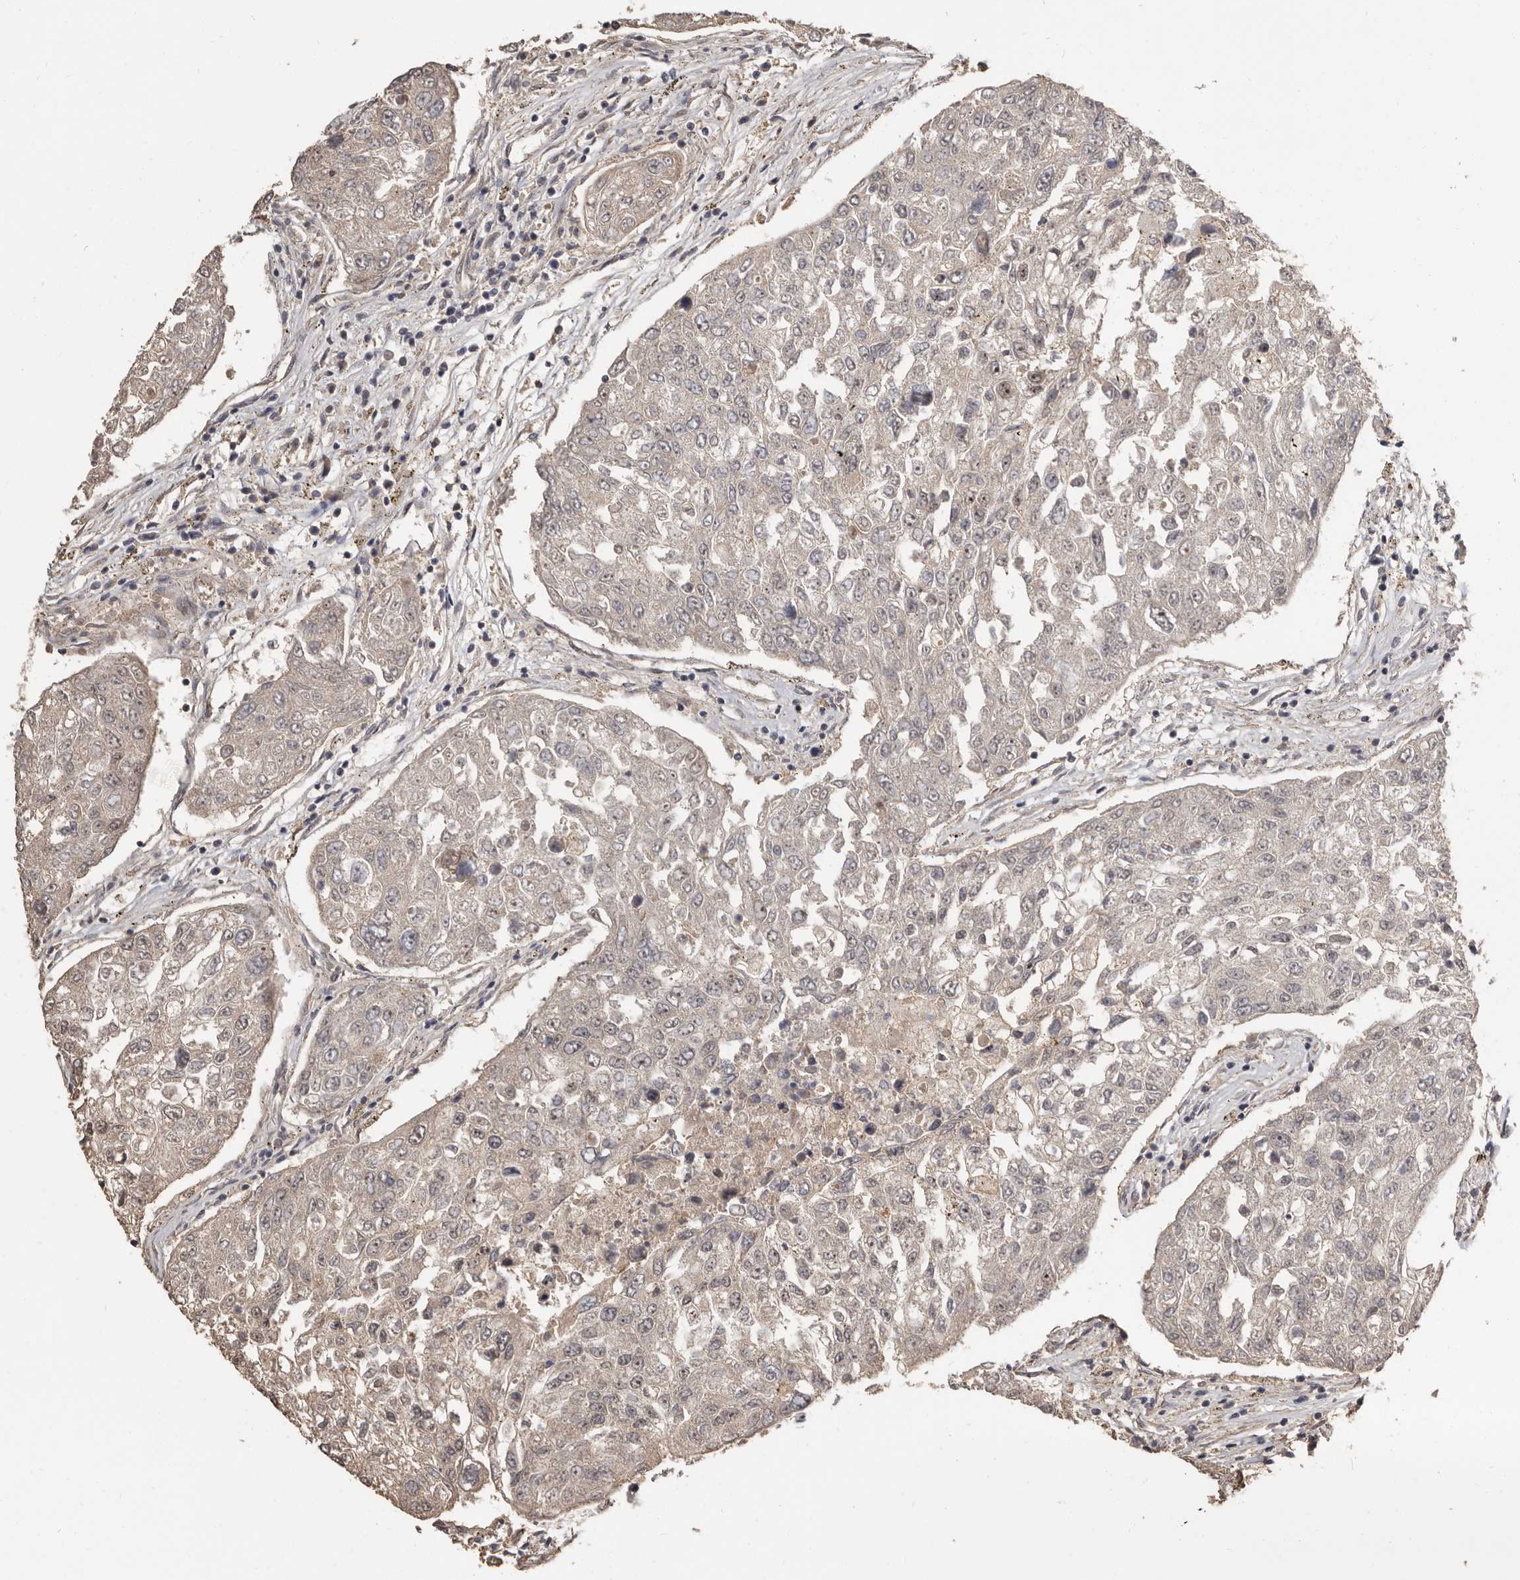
{"staining": {"intensity": "weak", "quantity": ">75%", "location": "cytoplasmic/membranous,nuclear"}, "tissue": "urothelial cancer", "cell_type": "Tumor cells", "image_type": "cancer", "snomed": [{"axis": "morphology", "description": "Urothelial carcinoma, High grade"}, {"axis": "topography", "description": "Lymph node"}, {"axis": "topography", "description": "Urinary bladder"}], "caption": "Weak cytoplasmic/membranous and nuclear staining is present in about >75% of tumor cells in urothelial carcinoma (high-grade).", "gene": "ZFP14", "patient": {"sex": "male", "age": 51}}